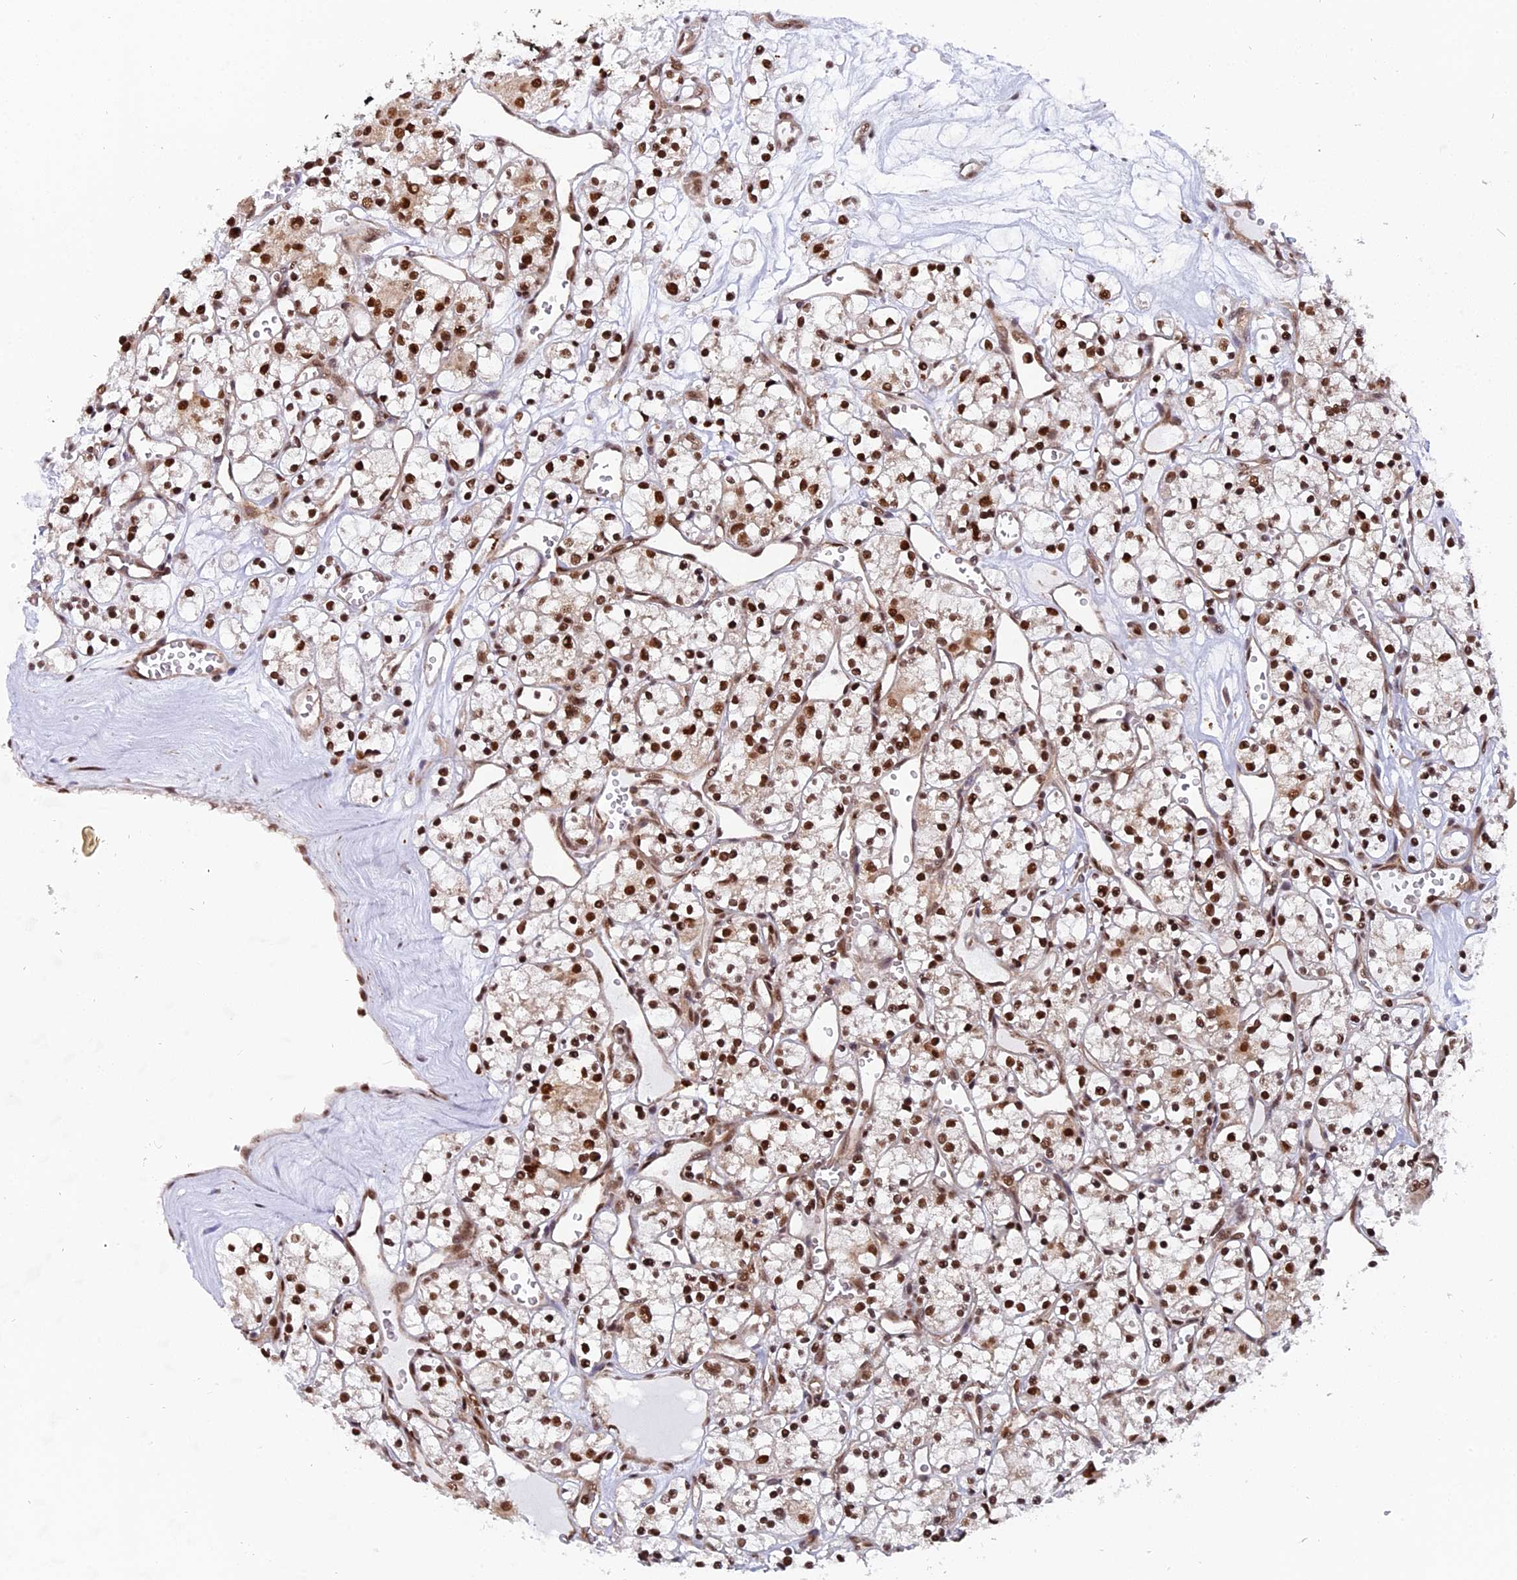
{"staining": {"intensity": "strong", "quantity": ">75%", "location": "nuclear"}, "tissue": "renal cancer", "cell_type": "Tumor cells", "image_type": "cancer", "snomed": [{"axis": "morphology", "description": "Adenocarcinoma, NOS"}, {"axis": "topography", "description": "Kidney"}], "caption": "Protein positivity by immunohistochemistry (IHC) exhibits strong nuclear expression in about >75% of tumor cells in renal adenocarcinoma. (DAB (3,3'-diaminobenzidine) IHC, brown staining for protein, blue staining for nuclei).", "gene": "RAMAC", "patient": {"sex": "female", "age": 59}}